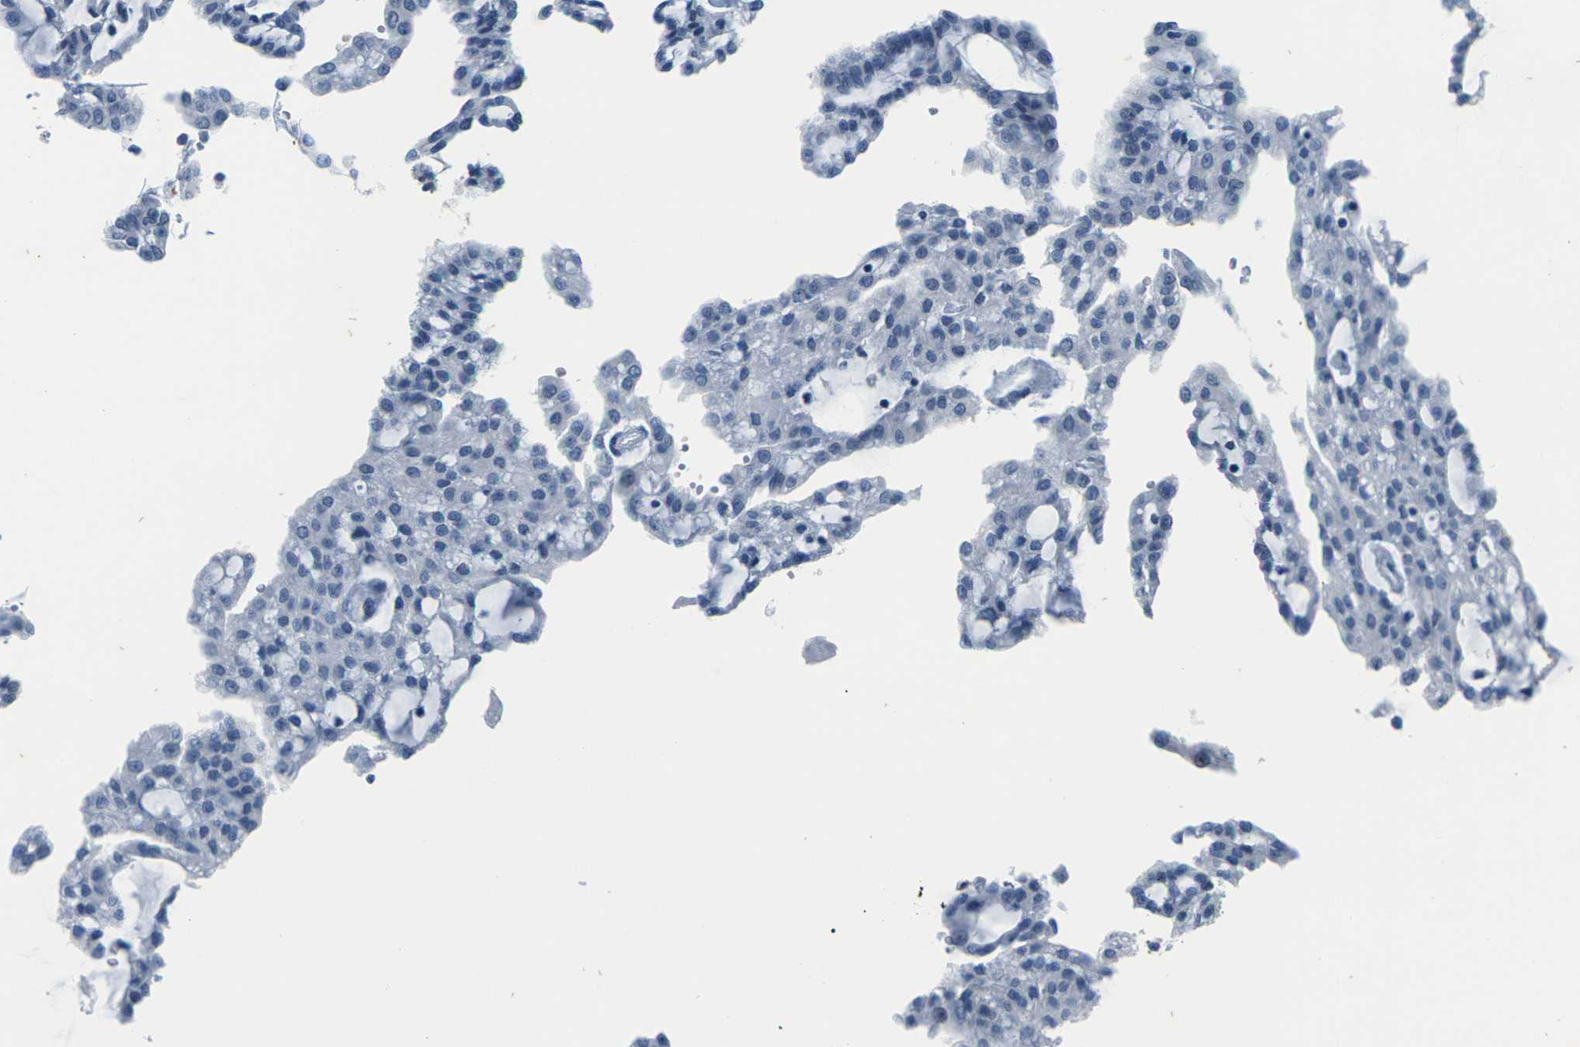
{"staining": {"intensity": "negative", "quantity": "none", "location": "none"}, "tissue": "renal cancer", "cell_type": "Tumor cells", "image_type": "cancer", "snomed": [{"axis": "morphology", "description": "Adenocarcinoma, NOS"}, {"axis": "topography", "description": "Kidney"}], "caption": "Immunohistochemistry (IHC) of human adenocarcinoma (renal) shows no staining in tumor cells.", "gene": "UMOD", "patient": {"sex": "male", "age": 63}}